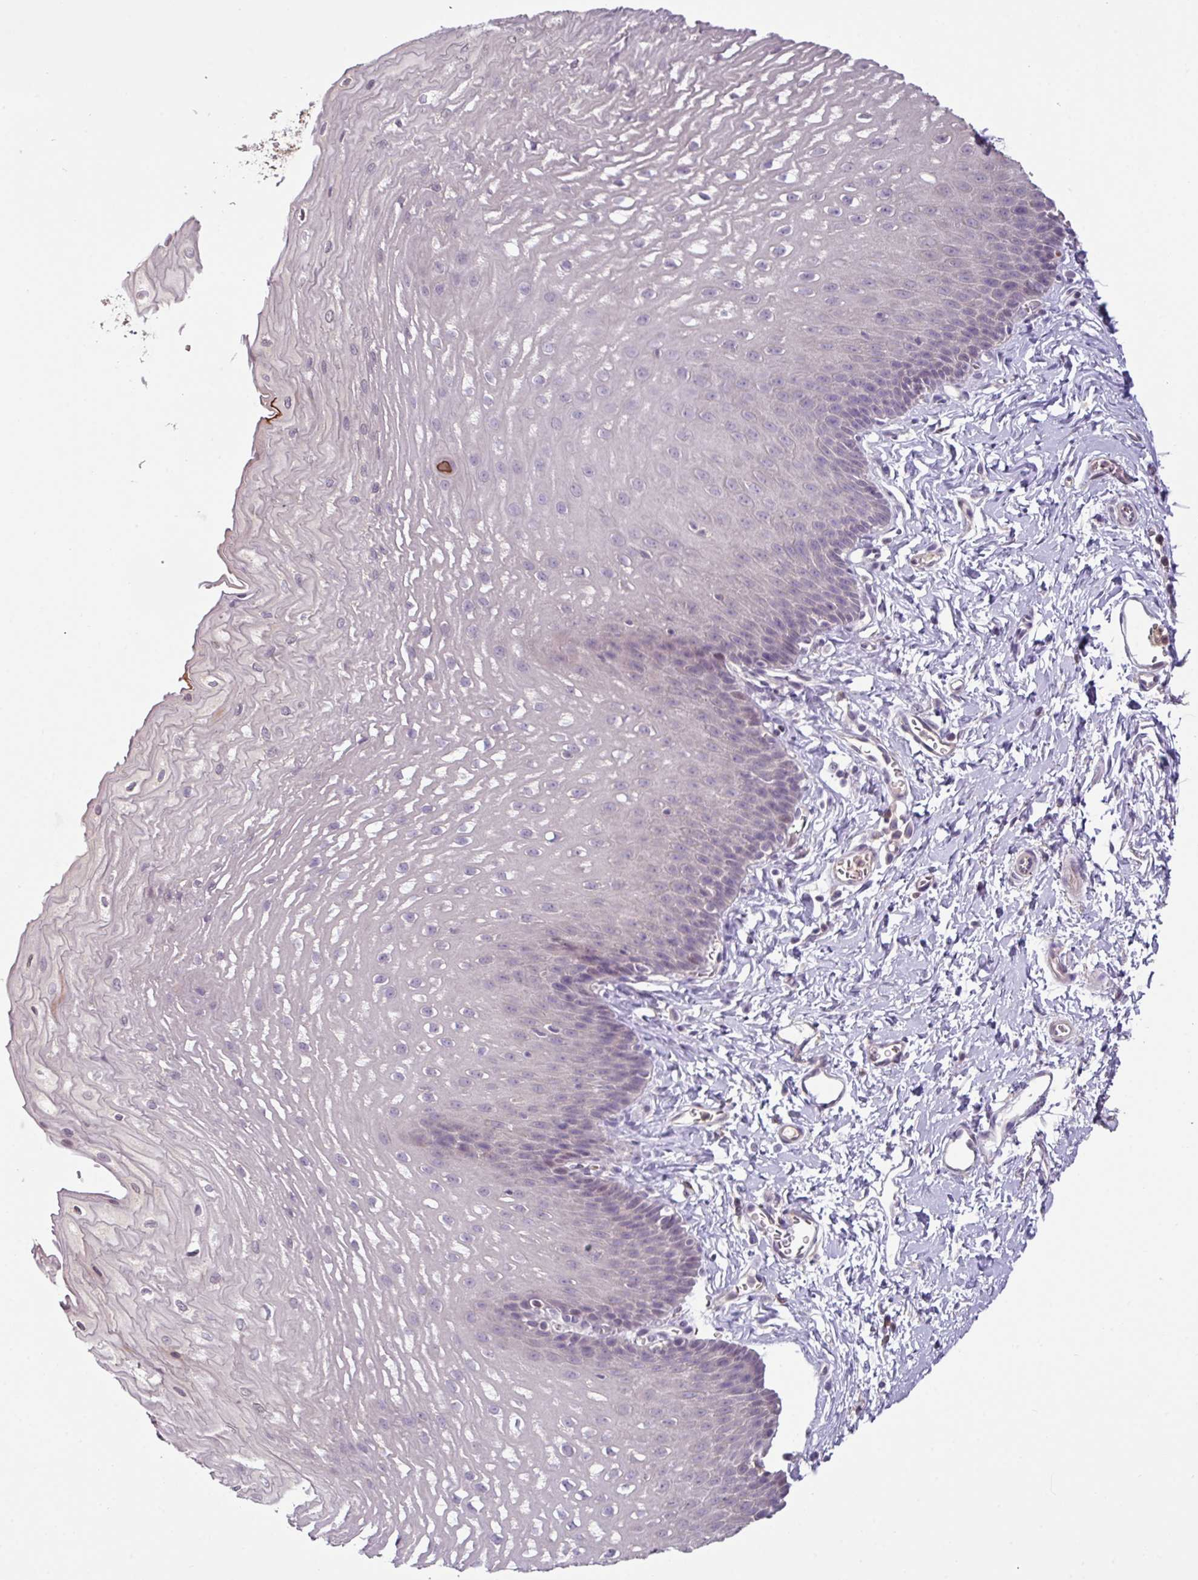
{"staining": {"intensity": "moderate", "quantity": "<25%", "location": "nuclear"}, "tissue": "esophagus", "cell_type": "Squamous epithelial cells", "image_type": "normal", "snomed": [{"axis": "morphology", "description": "Normal tissue, NOS"}, {"axis": "topography", "description": "Esophagus"}], "caption": "Protein staining of normal esophagus exhibits moderate nuclear staining in about <25% of squamous epithelial cells. Using DAB (brown) and hematoxylin (blue) stains, captured at high magnification using brightfield microscopy.", "gene": "SLC5A10", "patient": {"sex": "male", "age": 70}}